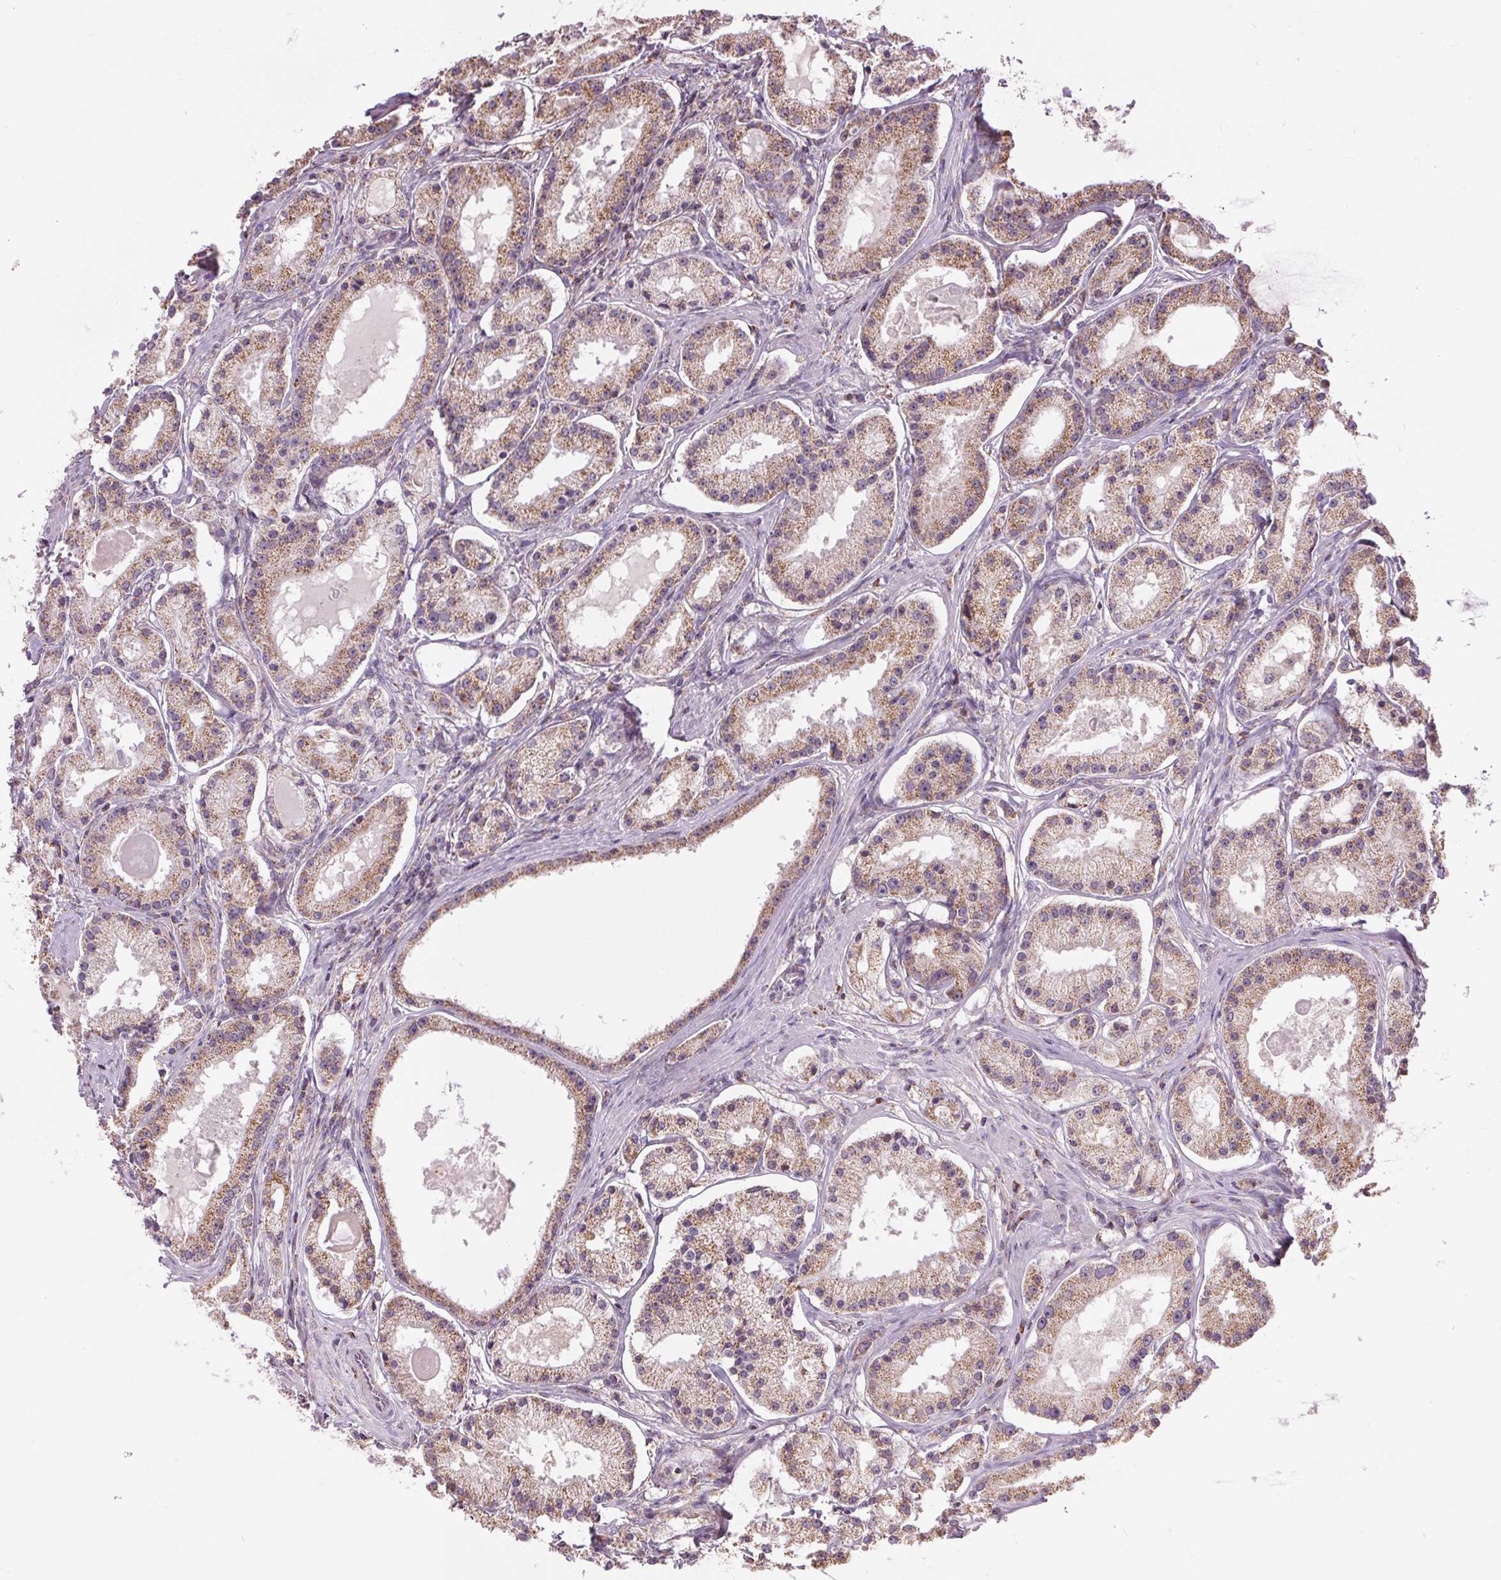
{"staining": {"intensity": "moderate", "quantity": "25%-75%", "location": "cytoplasmic/membranous"}, "tissue": "prostate cancer", "cell_type": "Tumor cells", "image_type": "cancer", "snomed": [{"axis": "morphology", "description": "Adenocarcinoma, Low grade"}, {"axis": "topography", "description": "Prostate"}], "caption": "Human adenocarcinoma (low-grade) (prostate) stained for a protein (brown) displays moderate cytoplasmic/membranous positive staining in about 25%-75% of tumor cells.", "gene": "DGUOK", "patient": {"sex": "male", "age": 57}}